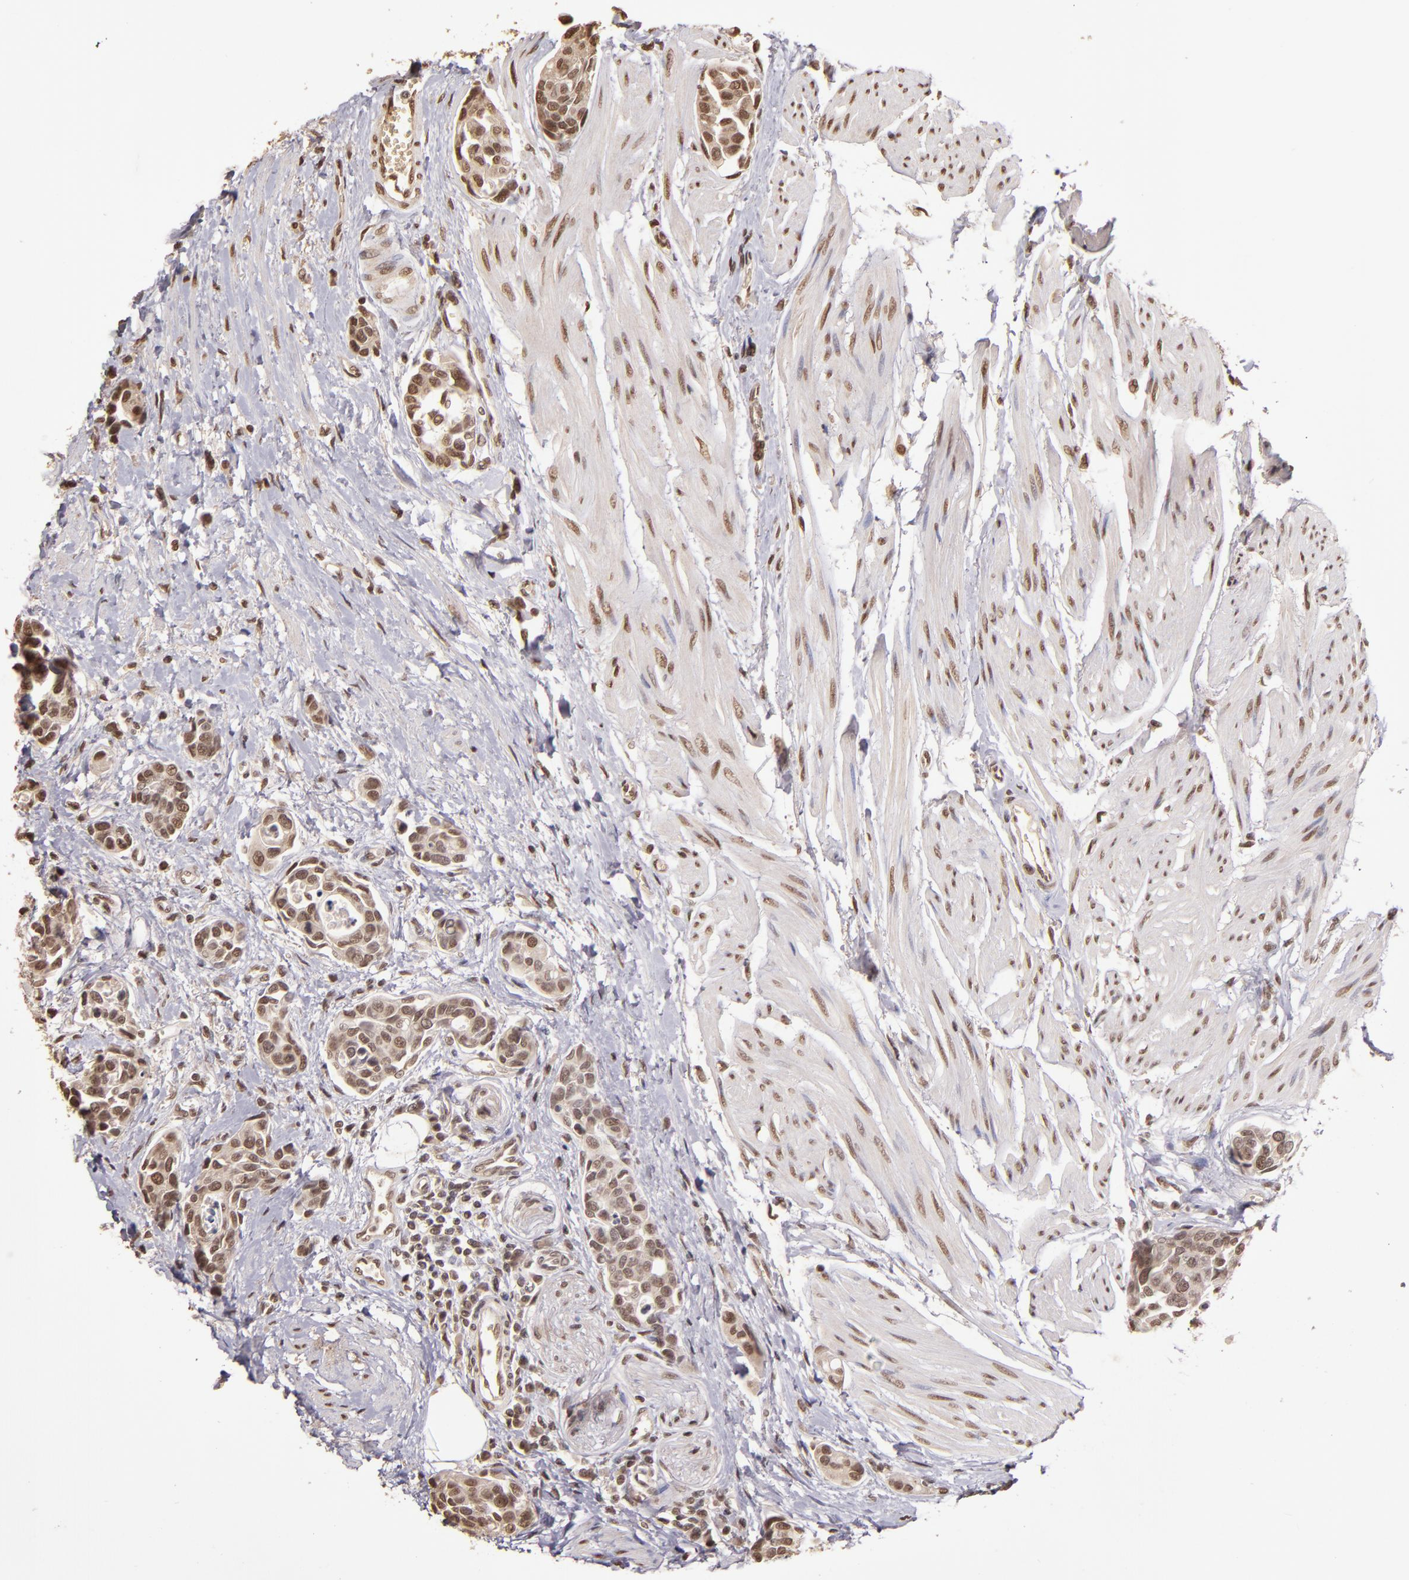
{"staining": {"intensity": "weak", "quantity": ">75%", "location": "cytoplasmic/membranous,nuclear"}, "tissue": "urothelial cancer", "cell_type": "Tumor cells", "image_type": "cancer", "snomed": [{"axis": "morphology", "description": "Urothelial carcinoma, High grade"}, {"axis": "topography", "description": "Urinary bladder"}], "caption": "The histopathology image exhibits immunohistochemical staining of urothelial cancer. There is weak cytoplasmic/membranous and nuclear positivity is present in approximately >75% of tumor cells.", "gene": "CUL1", "patient": {"sex": "male", "age": 78}}